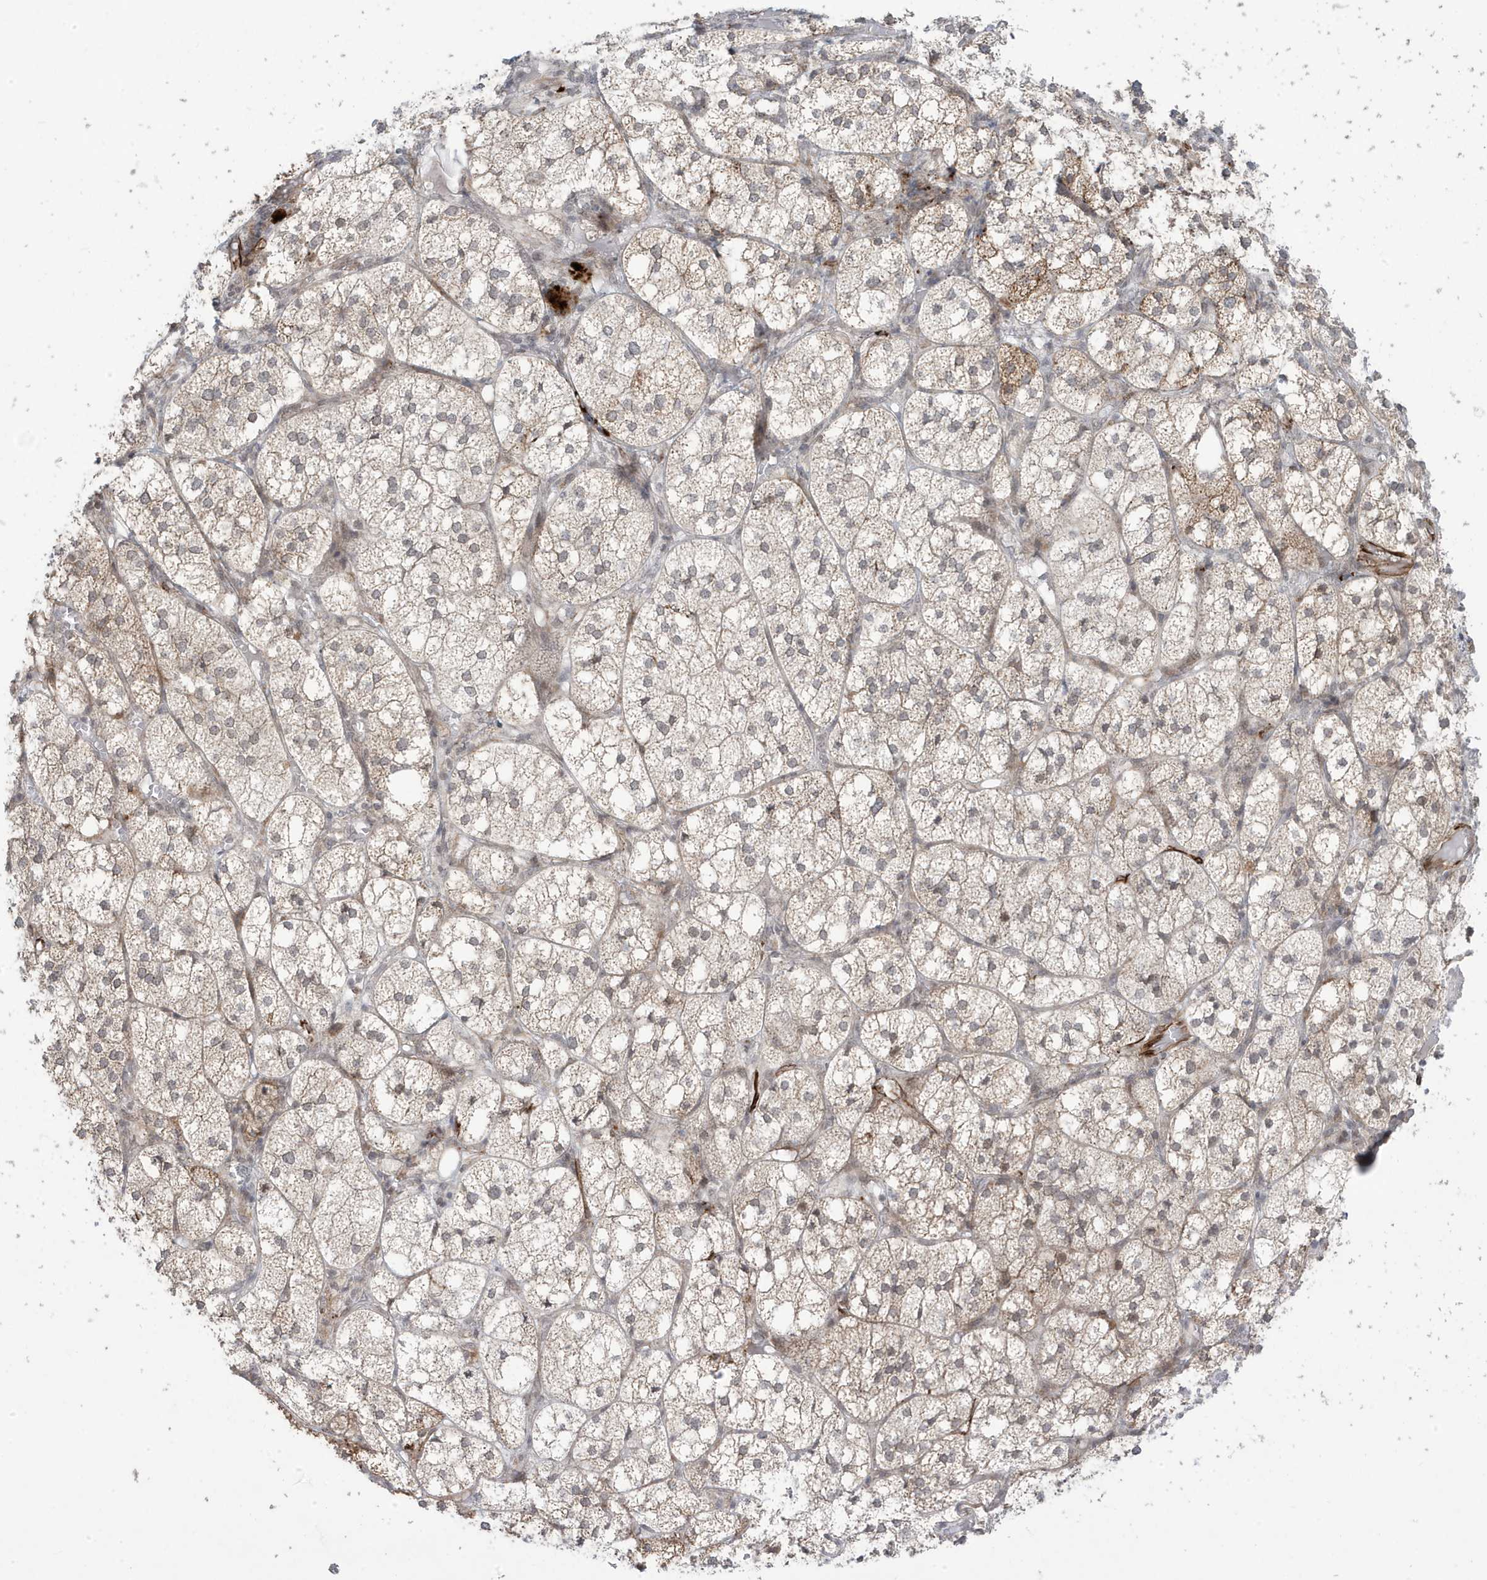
{"staining": {"intensity": "moderate", "quantity": ">75%", "location": "cytoplasmic/membranous"}, "tissue": "adrenal gland", "cell_type": "Glandular cells", "image_type": "normal", "snomed": [{"axis": "morphology", "description": "Normal tissue, NOS"}, {"axis": "topography", "description": "Adrenal gland"}], "caption": "The histopathology image displays a brown stain indicating the presence of a protein in the cytoplasmic/membranous of glandular cells in adrenal gland. (Stains: DAB in brown, nuclei in blue, Microscopy: brightfield microscopy at high magnification).", "gene": "ADAMTSL3", "patient": {"sex": "female", "age": 61}}